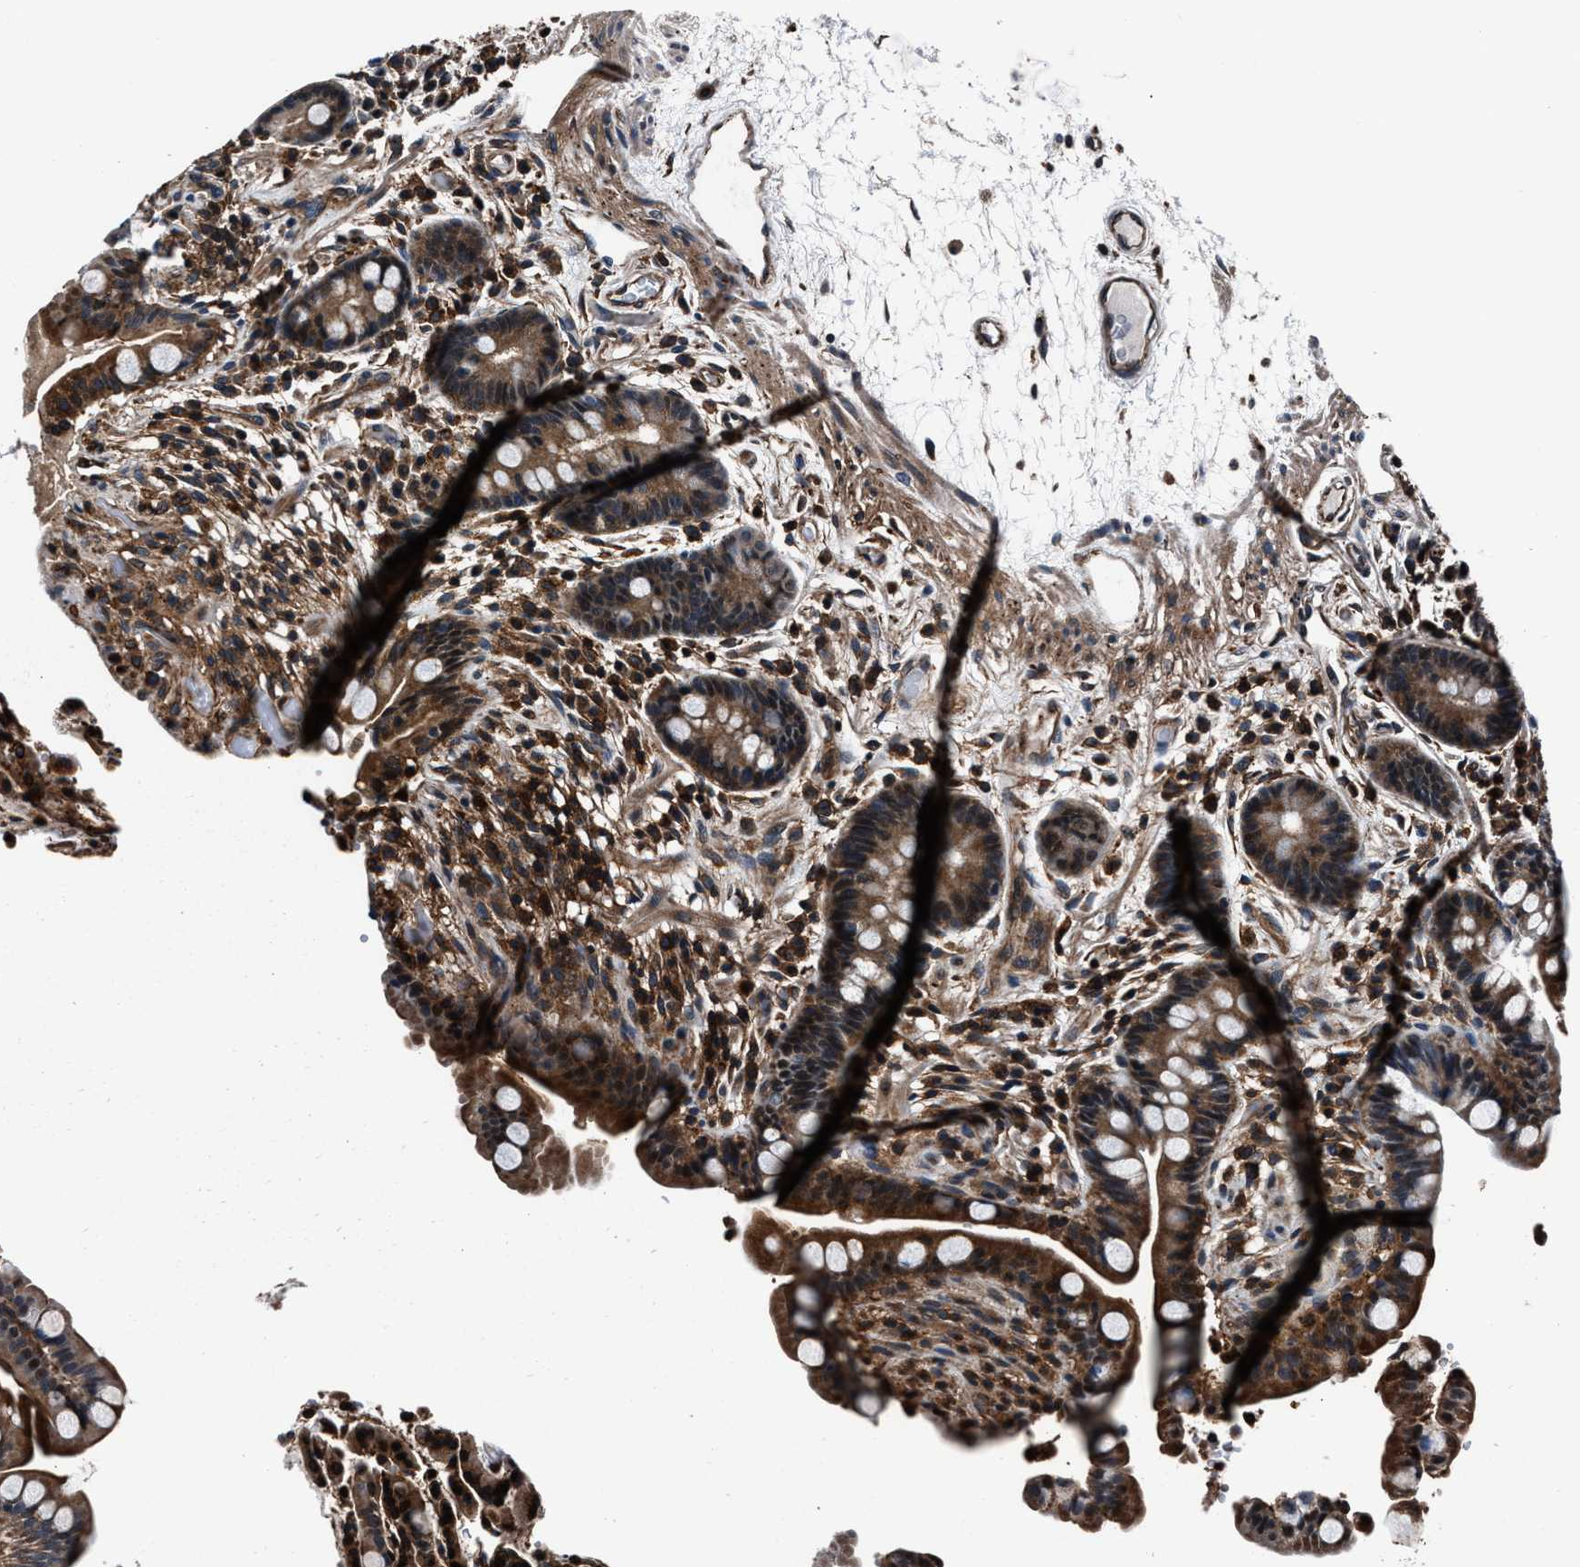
{"staining": {"intensity": "strong", "quantity": ">75%", "location": "cytoplasmic/membranous"}, "tissue": "colon", "cell_type": "Endothelial cells", "image_type": "normal", "snomed": [{"axis": "morphology", "description": "Normal tissue, NOS"}, {"axis": "topography", "description": "Colon"}], "caption": "Unremarkable colon demonstrates strong cytoplasmic/membranous expression in approximately >75% of endothelial cells, visualized by immunohistochemistry.", "gene": "MFSD11", "patient": {"sex": "male", "age": 73}}